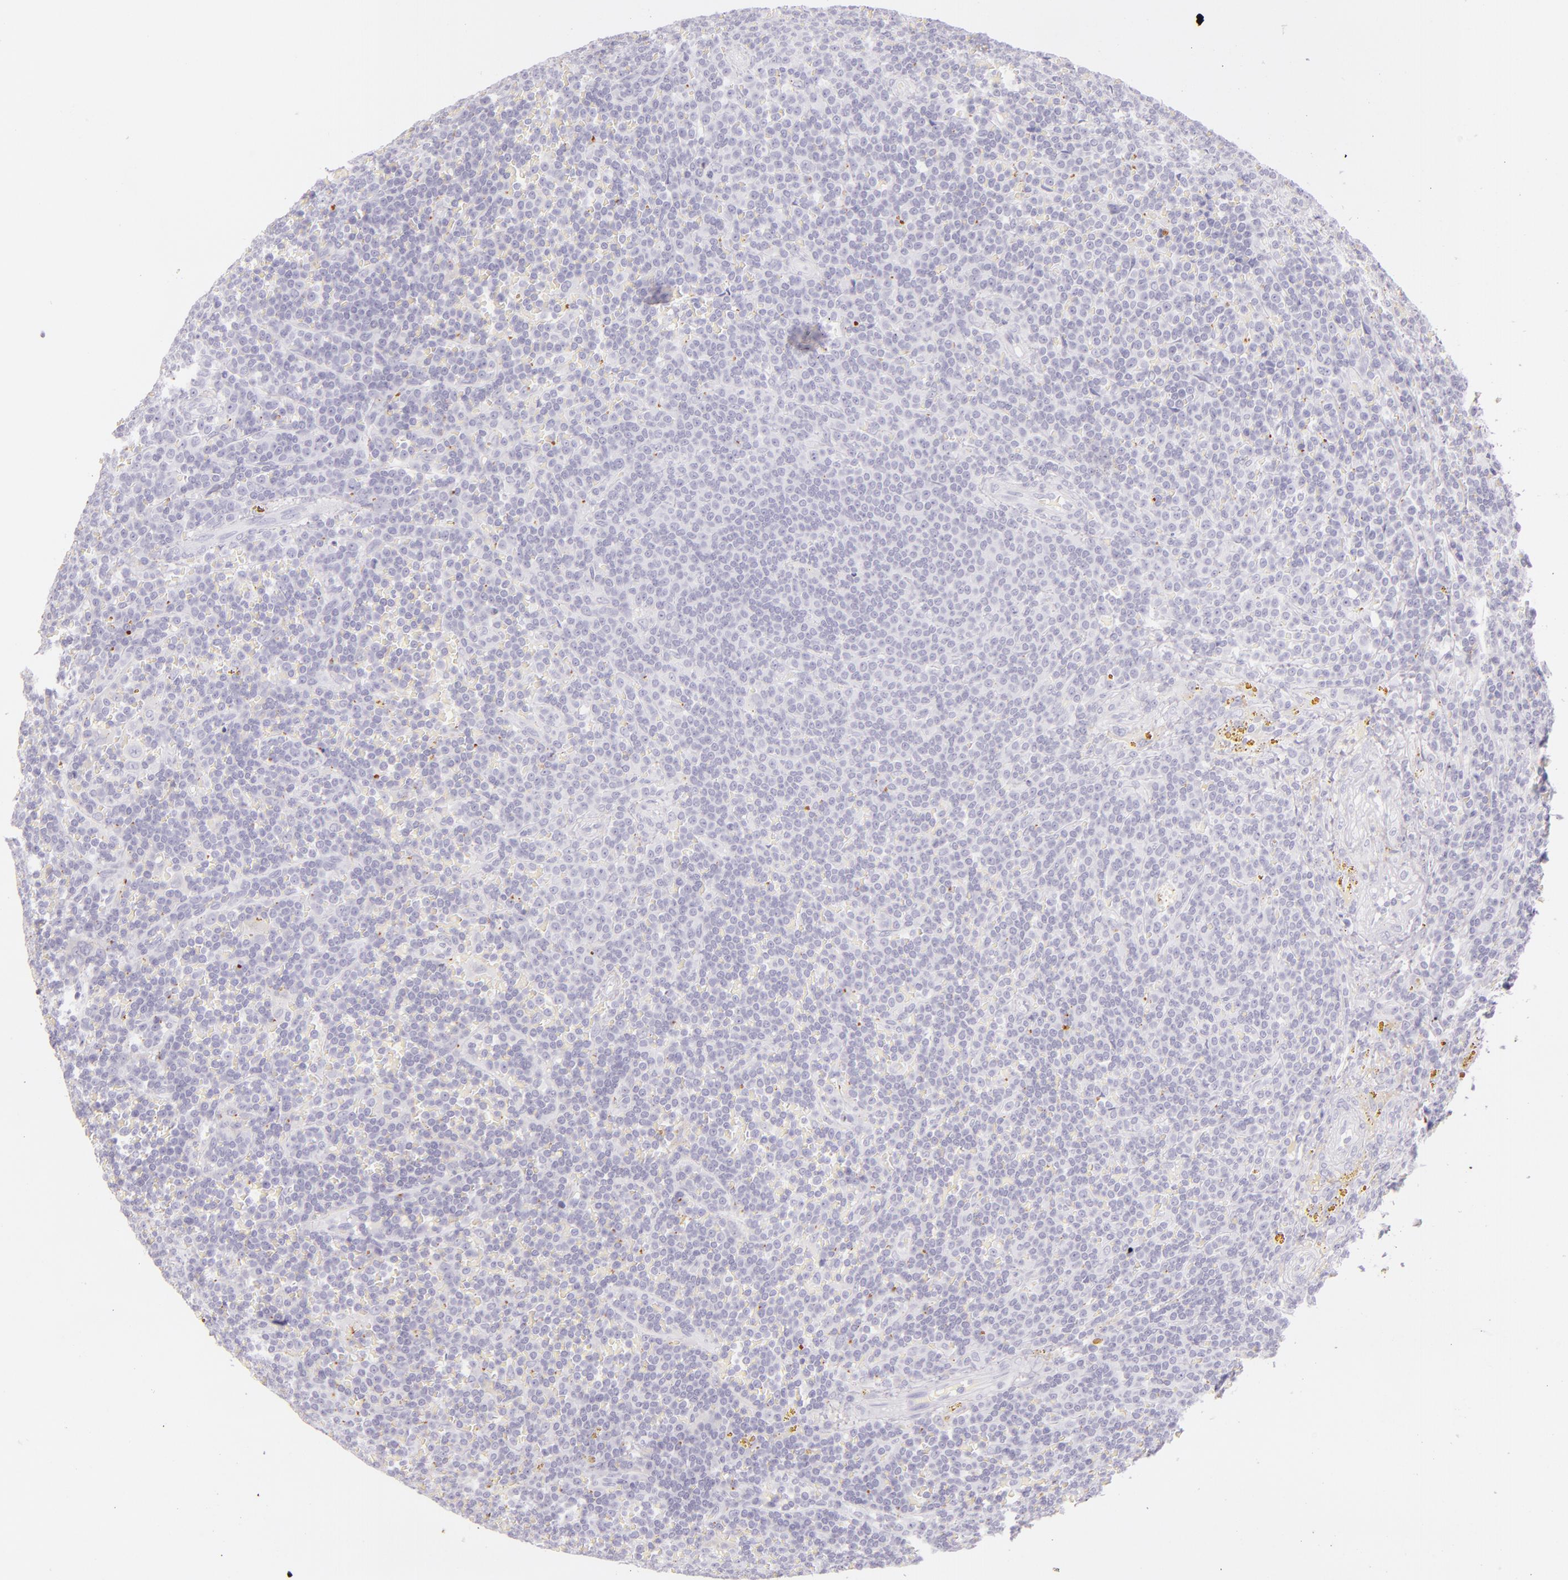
{"staining": {"intensity": "moderate", "quantity": "<25%", "location": "cytoplasmic/membranous"}, "tissue": "lymphoma", "cell_type": "Tumor cells", "image_type": "cancer", "snomed": [{"axis": "morphology", "description": "Malignant lymphoma, non-Hodgkin's type, Low grade"}, {"axis": "topography", "description": "Spleen"}], "caption": "Malignant lymphoma, non-Hodgkin's type (low-grade) stained with DAB IHC demonstrates low levels of moderate cytoplasmic/membranous staining in approximately <25% of tumor cells. (IHC, brightfield microscopy, high magnification).", "gene": "SELP", "patient": {"sex": "male", "age": 80}}